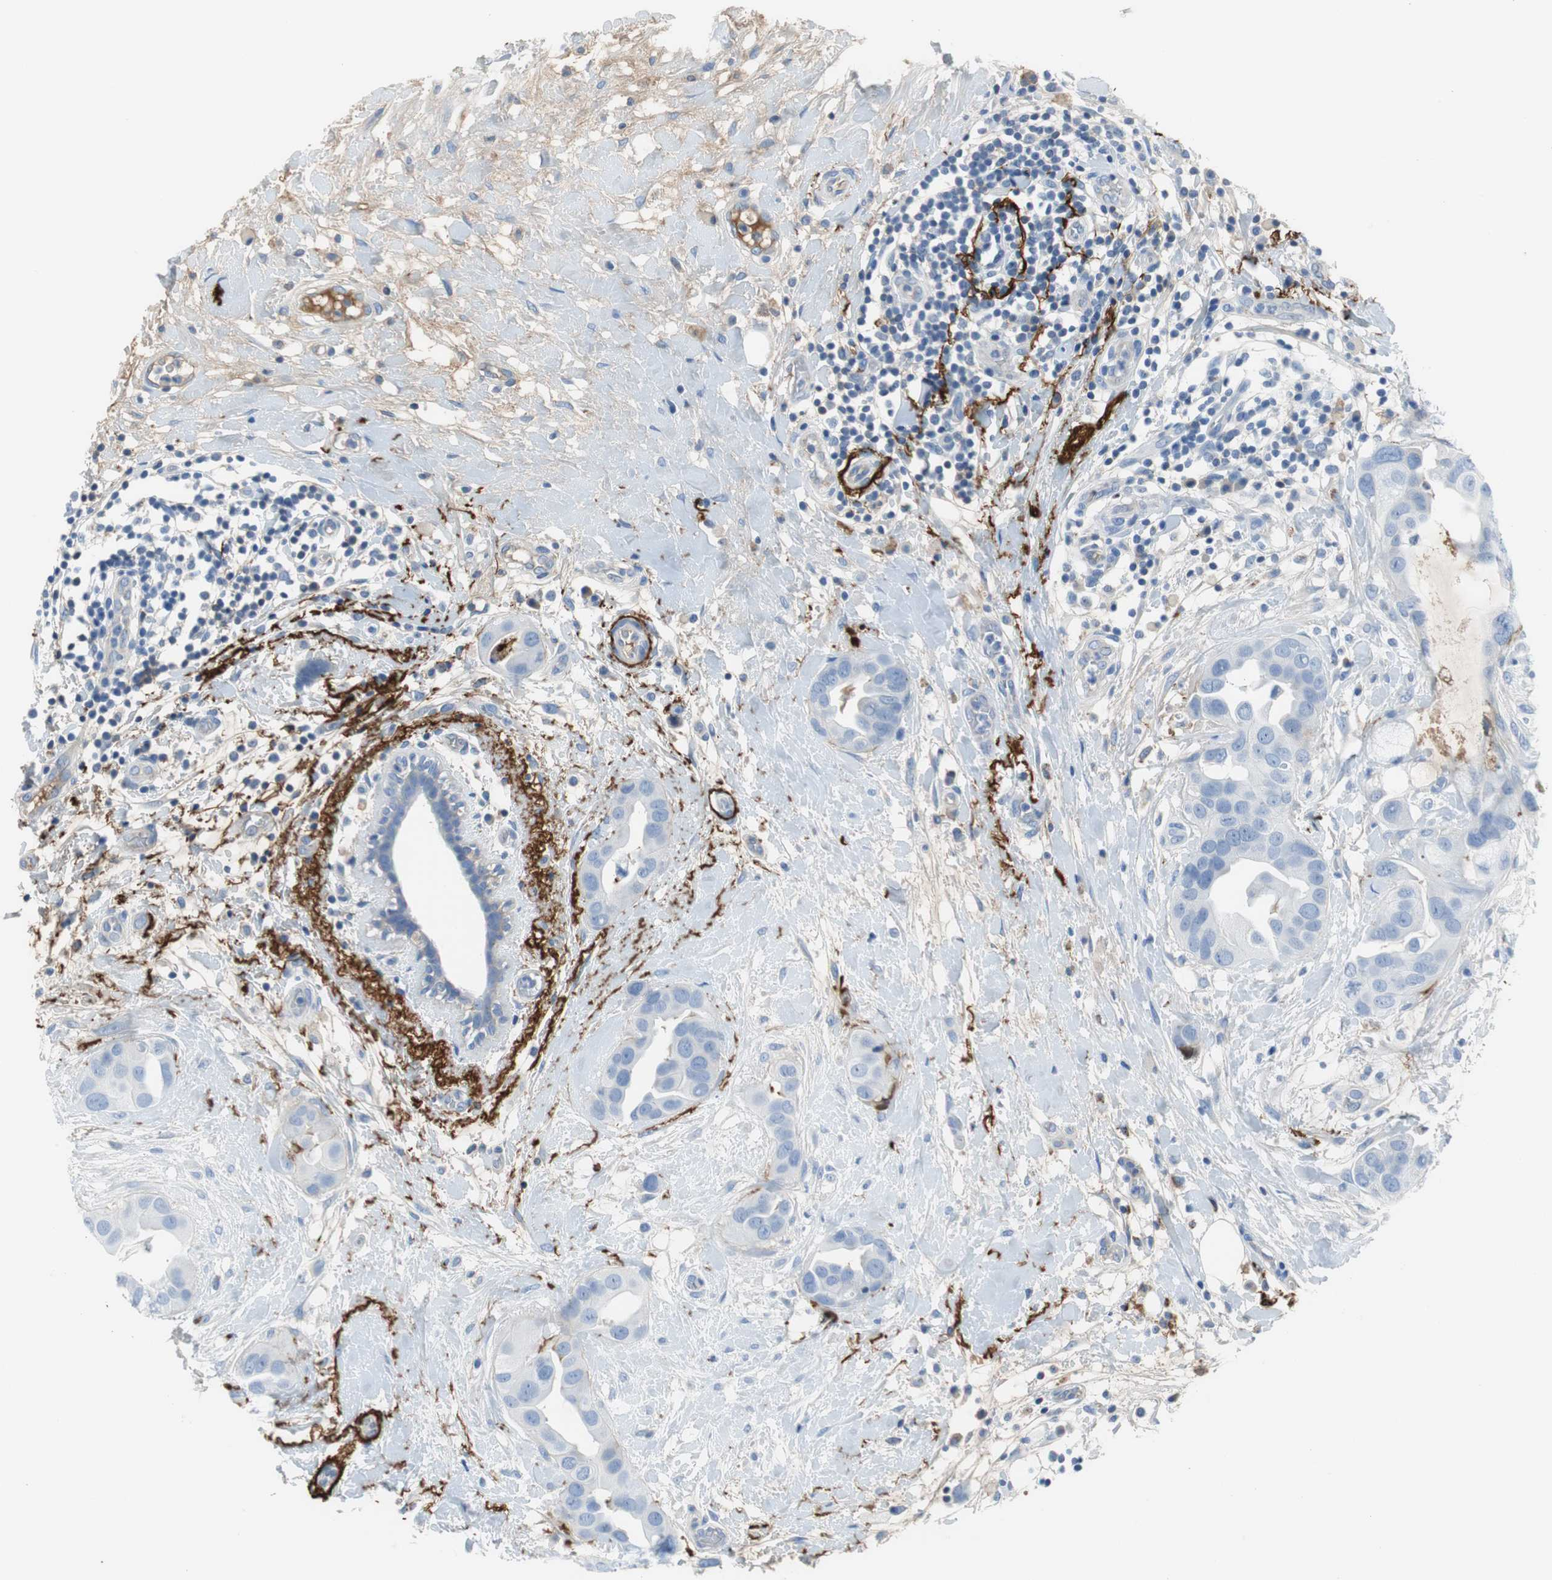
{"staining": {"intensity": "negative", "quantity": "none", "location": "none"}, "tissue": "breast cancer", "cell_type": "Tumor cells", "image_type": "cancer", "snomed": [{"axis": "morphology", "description": "Duct carcinoma"}, {"axis": "topography", "description": "Breast"}], "caption": "Tumor cells show no significant protein positivity in intraductal carcinoma (breast).", "gene": "APCS", "patient": {"sex": "female", "age": 40}}